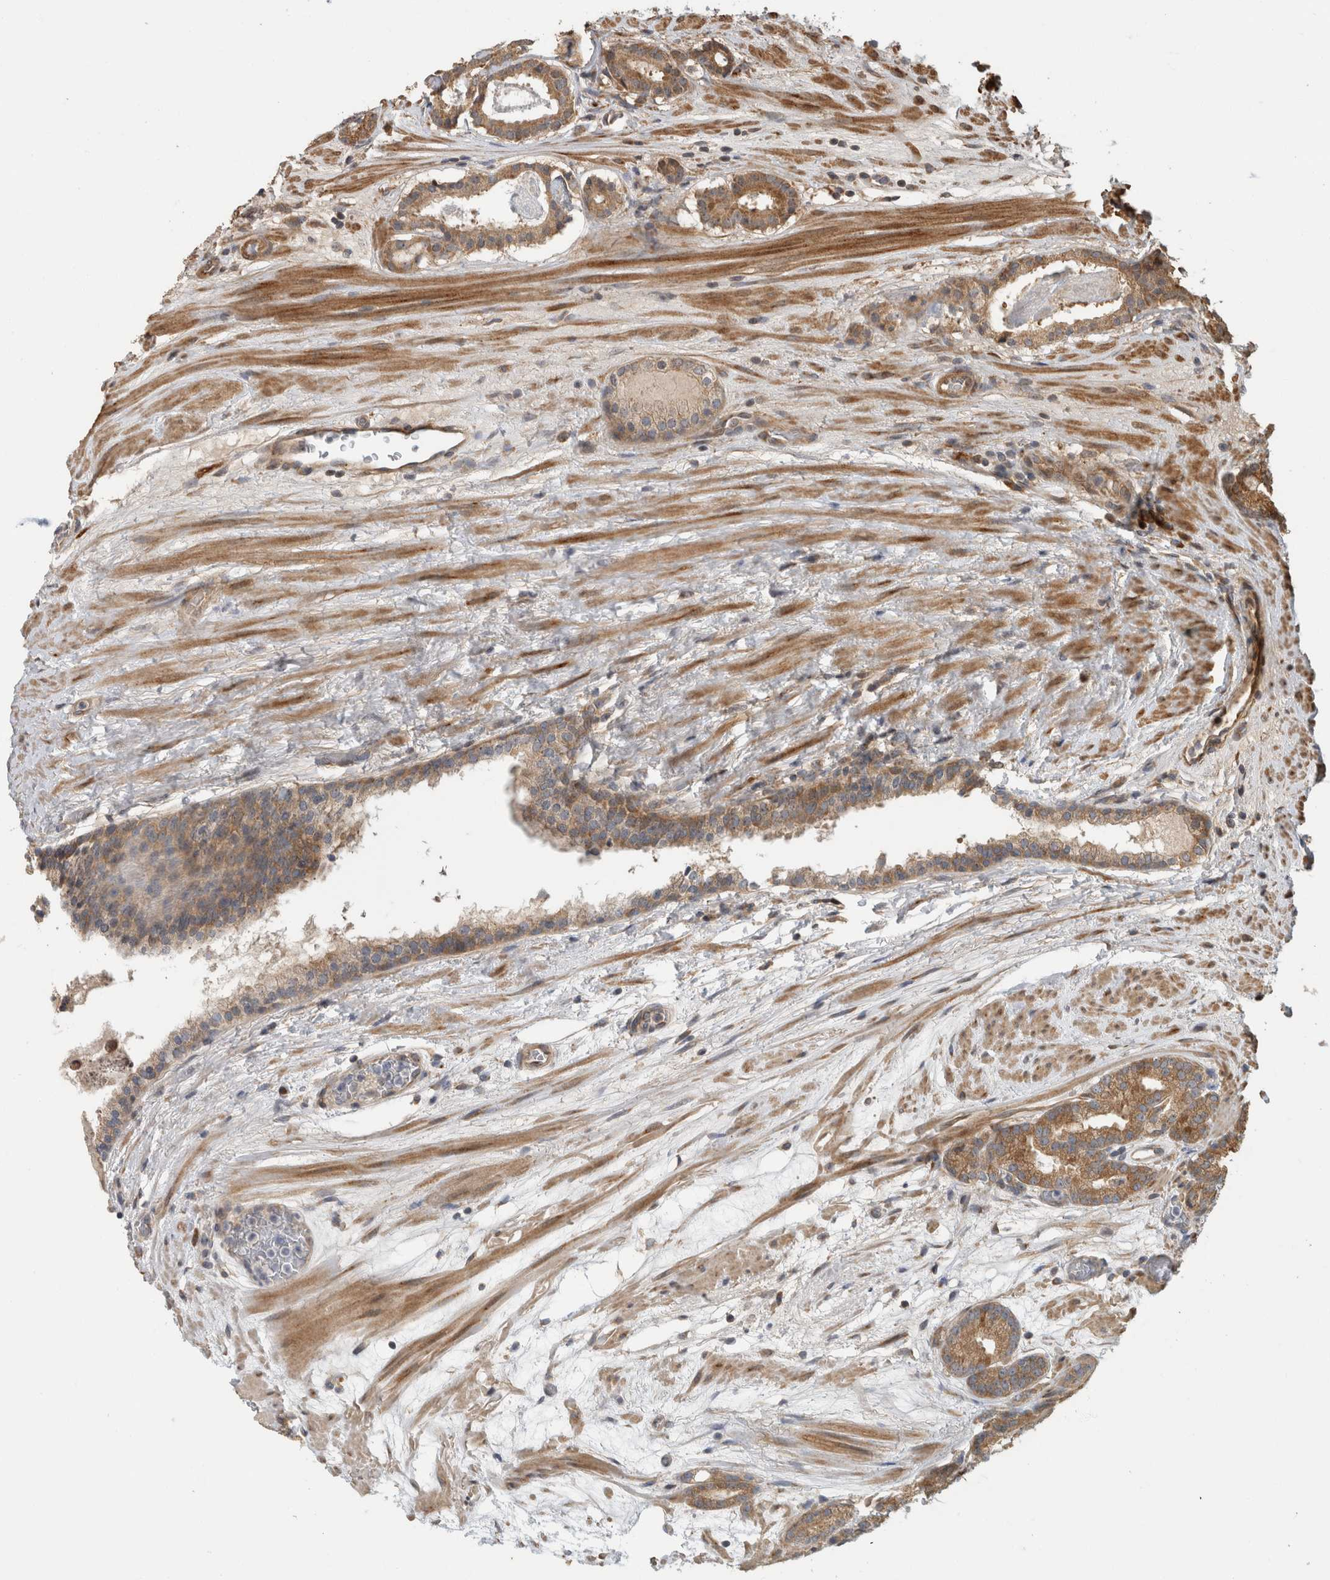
{"staining": {"intensity": "moderate", "quantity": ">75%", "location": "cytoplasmic/membranous"}, "tissue": "prostate cancer", "cell_type": "Tumor cells", "image_type": "cancer", "snomed": [{"axis": "morphology", "description": "Adenocarcinoma, Low grade"}, {"axis": "topography", "description": "Prostate"}], "caption": "Protein analysis of adenocarcinoma (low-grade) (prostate) tissue demonstrates moderate cytoplasmic/membranous staining in approximately >75% of tumor cells.", "gene": "PCDHB15", "patient": {"sex": "male", "age": 69}}